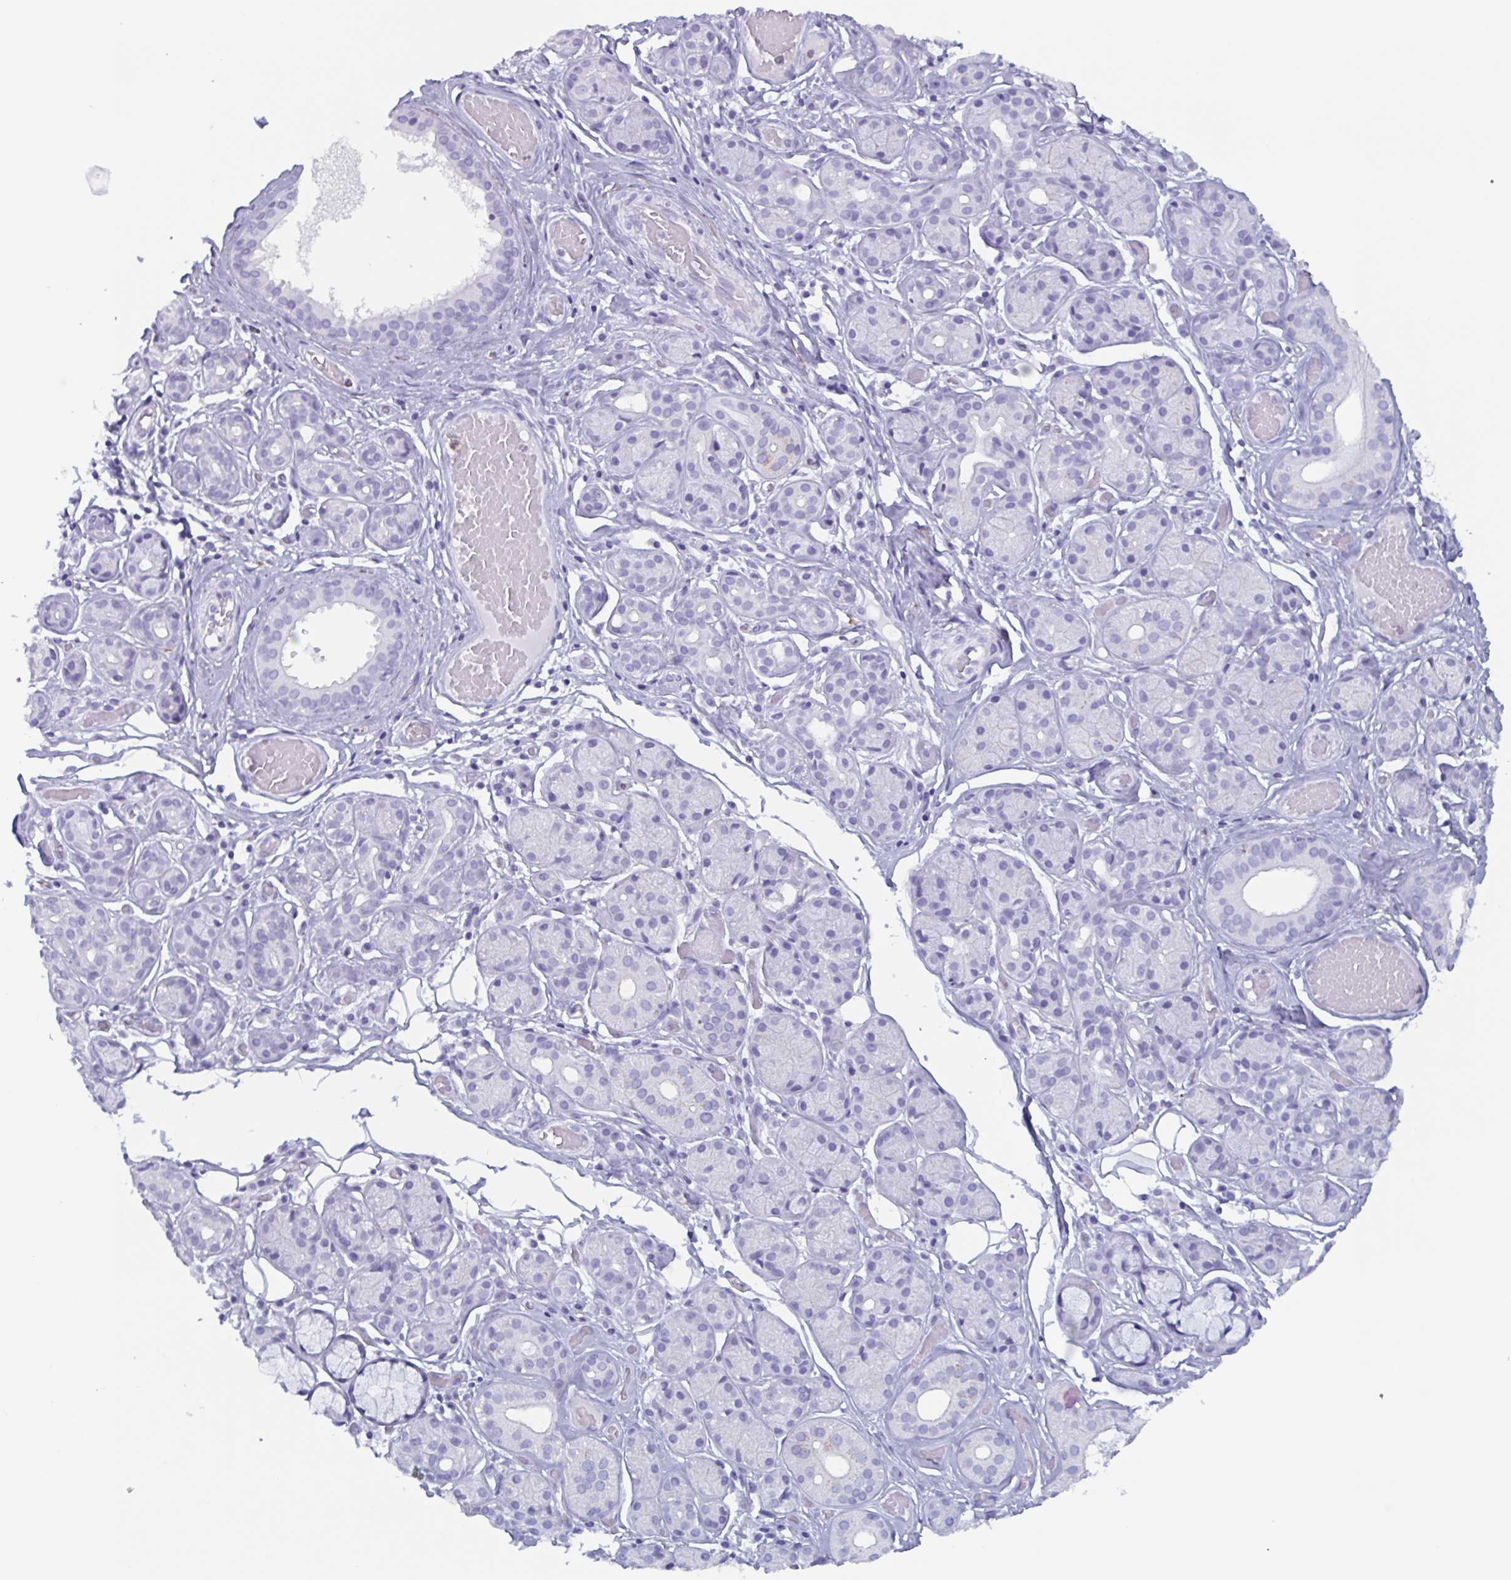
{"staining": {"intensity": "negative", "quantity": "none", "location": "none"}, "tissue": "salivary gland", "cell_type": "Glandular cells", "image_type": "normal", "snomed": [{"axis": "morphology", "description": "Normal tissue, NOS"}, {"axis": "topography", "description": "Salivary gland"}, {"axis": "topography", "description": "Peripheral nerve tissue"}], "caption": "Immunohistochemistry image of unremarkable salivary gland: salivary gland stained with DAB (3,3'-diaminobenzidine) reveals no significant protein positivity in glandular cells. Nuclei are stained in blue.", "gene": "BPI", "patient": {"sex": "male", "age": 71}}